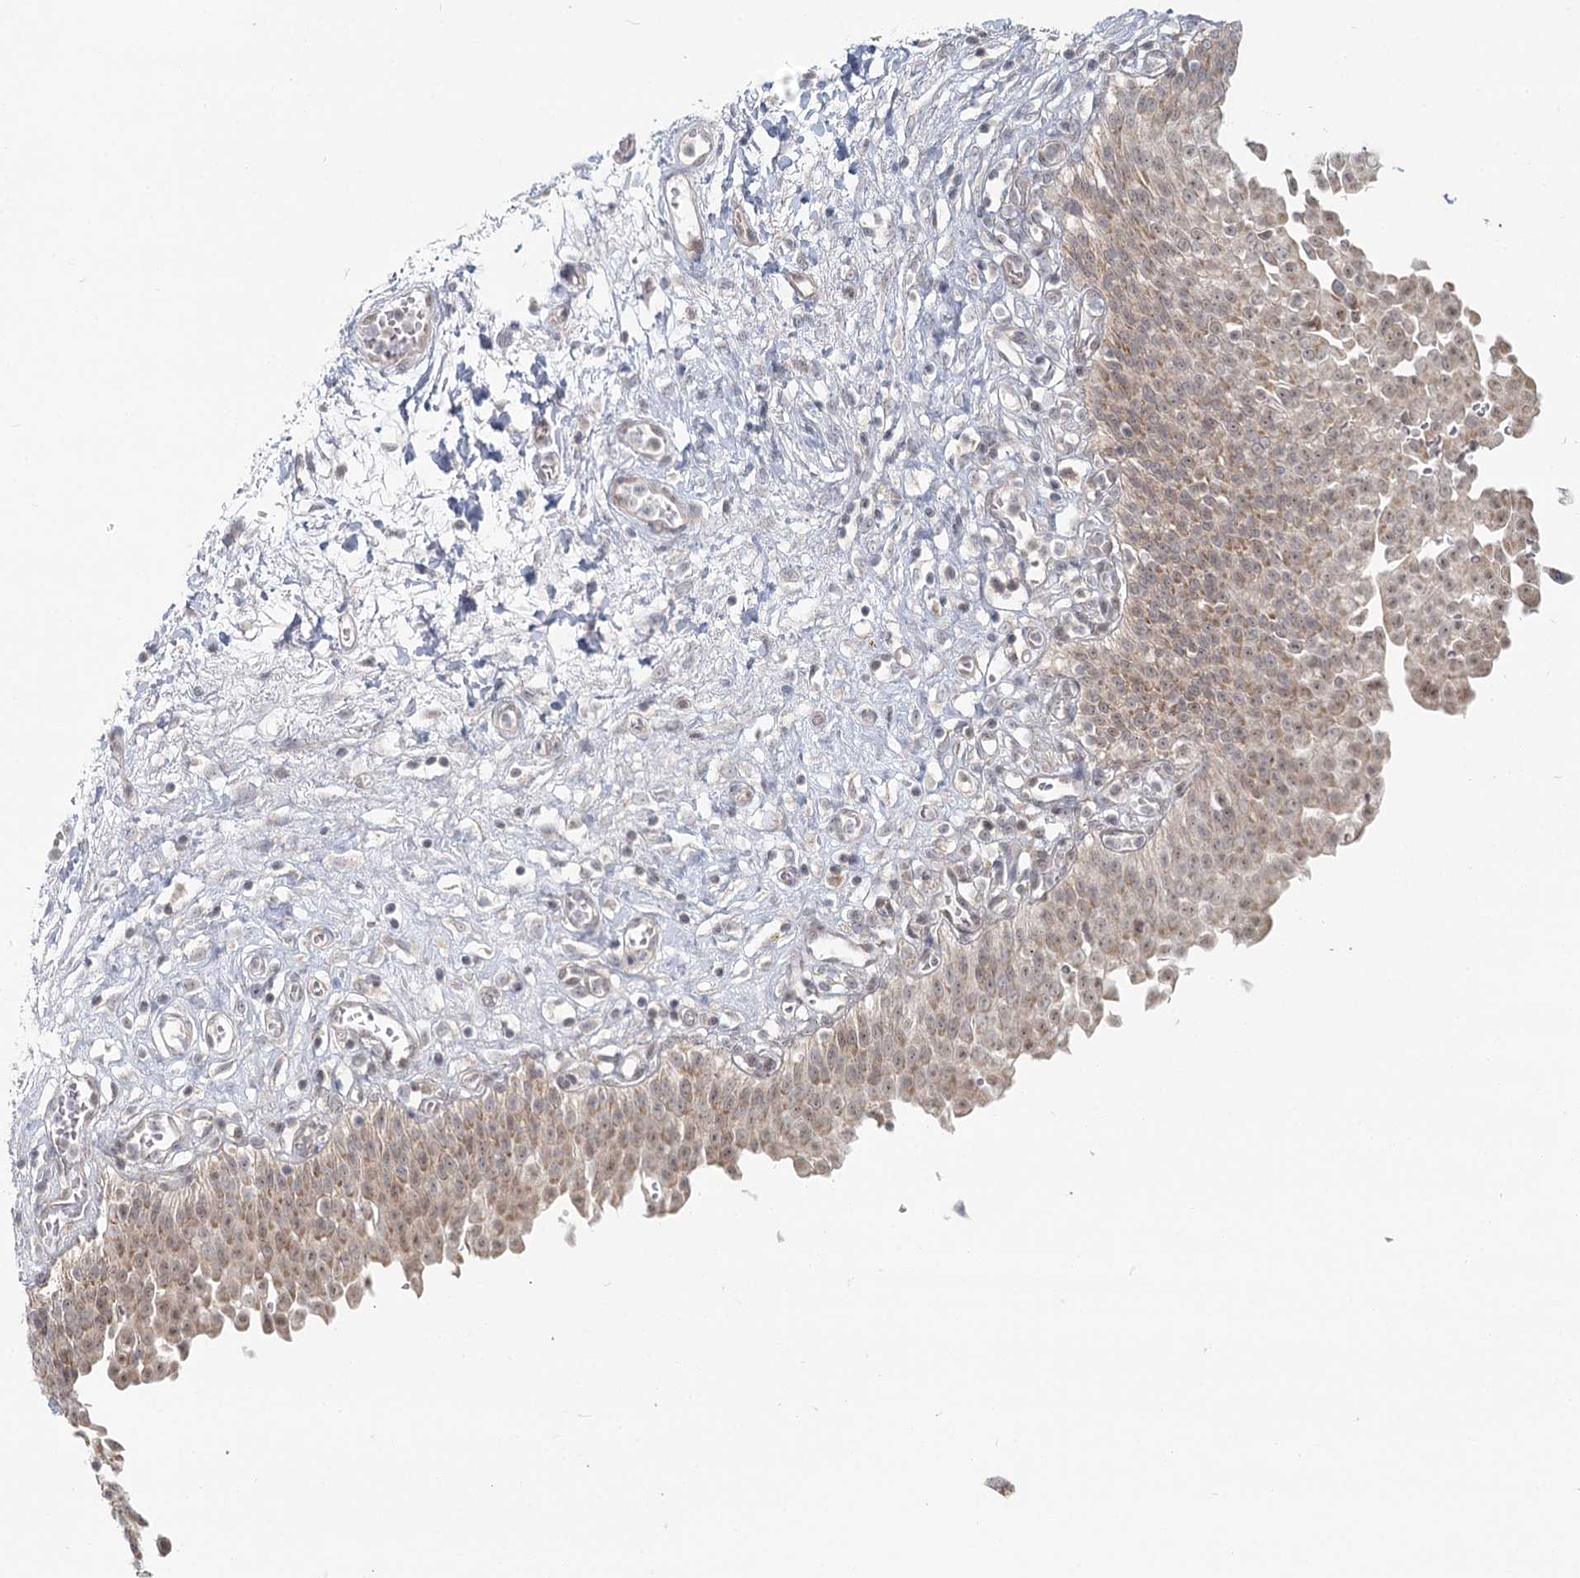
{"staining": {"intensity": "moderate", "quantity": "25%-75%", "location": "cytoplasmic/membranous,nuclear"}, "tissue": "urinary bladder", "cell_type": "Urothelial cells", "image_type": "normal", "snomed": [{"axis": "morphology", "description": "Urothelial carcinoma, High grade"}, {"axis": "topography", "description": "Urinary bladder"}], "caption": "Moderate cytoplasmic/membranous,nuclear protein positivity is present in approximately 25%-75% of urothelial cells in urinary bladder.", "gene": "THNSL1", "patient": {"sex": "male", "age": 46}}